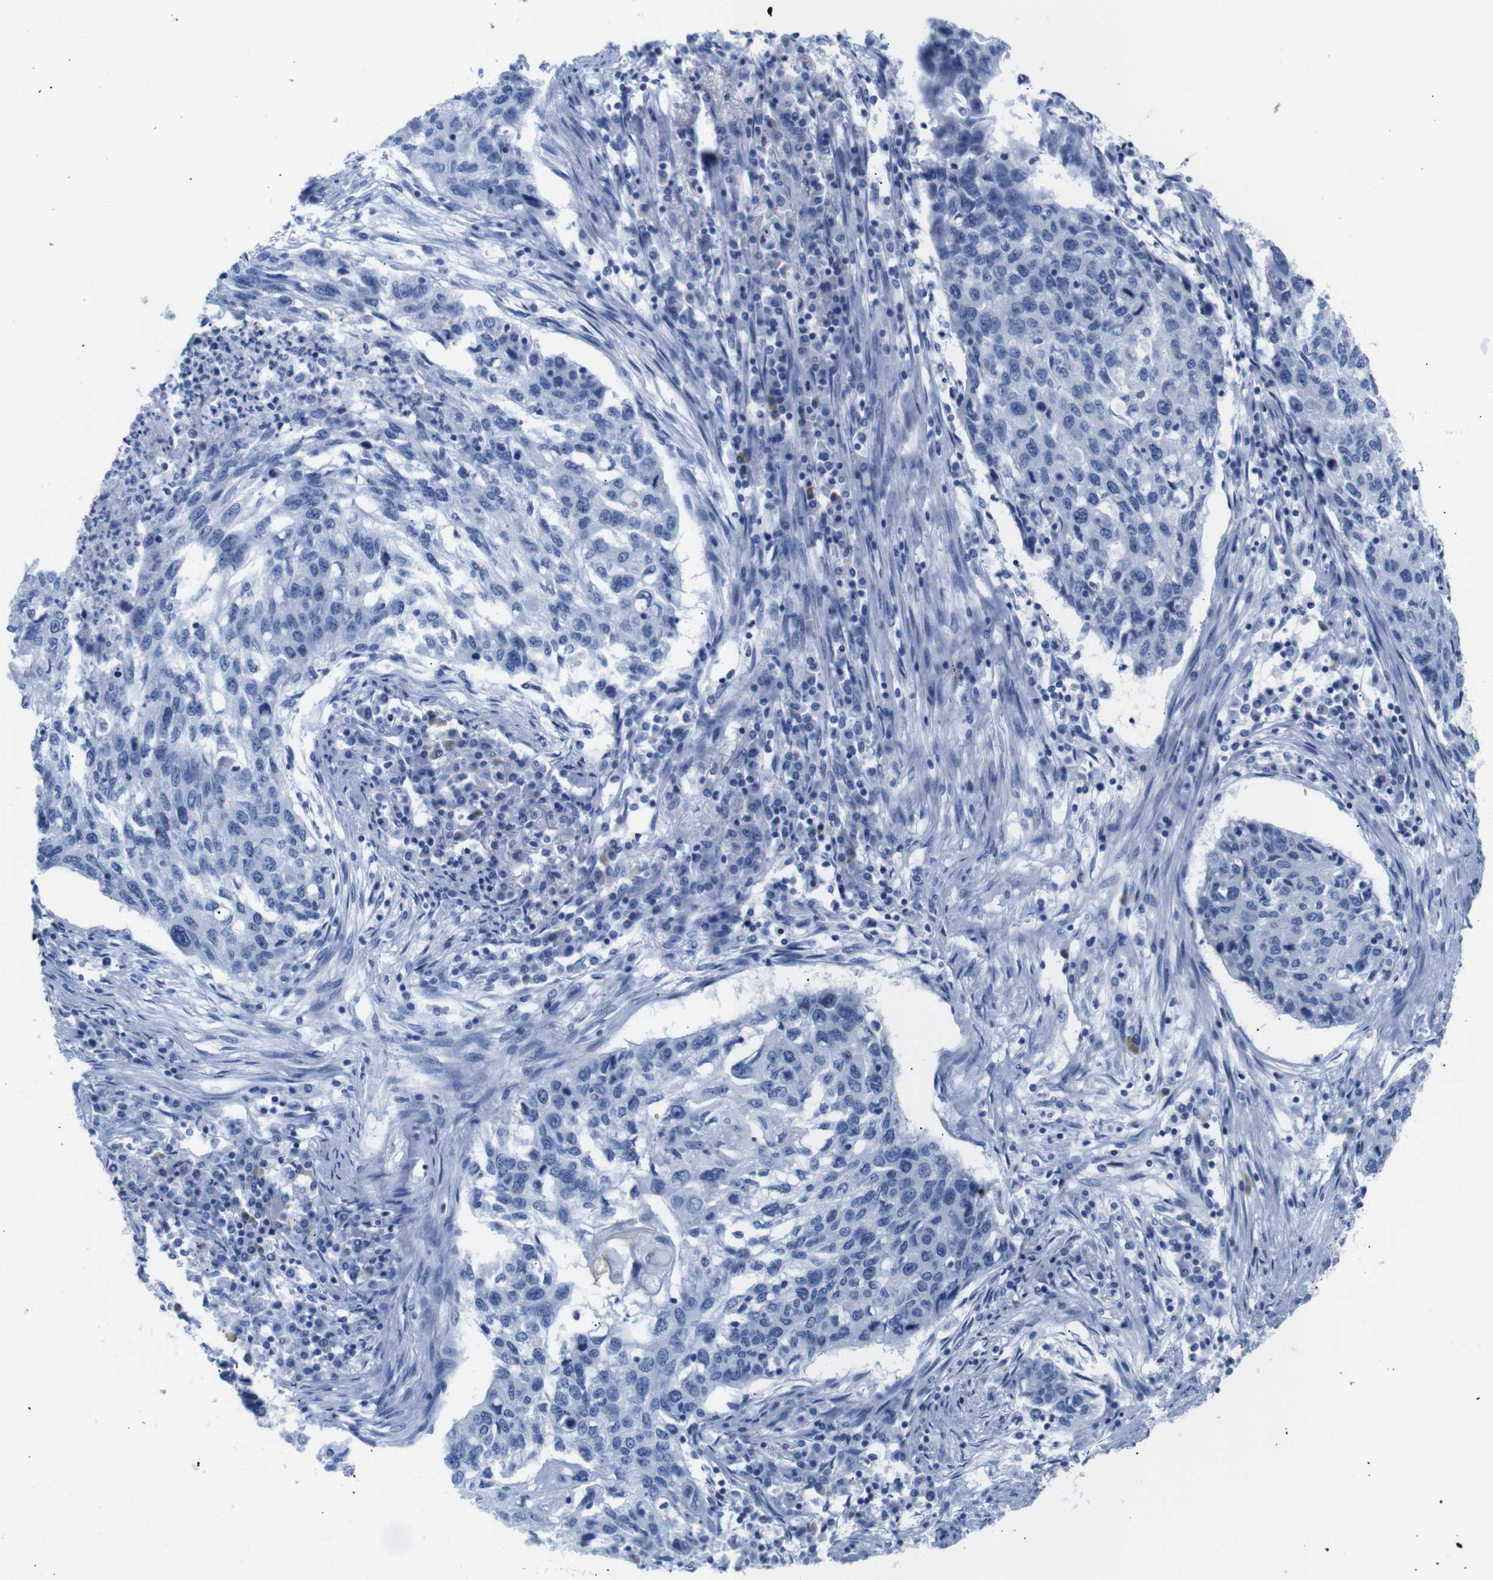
{"staining": {"intensity": "negative", "quantity": "none", "location": "none"}, "tissue": "lung cancer", "cell_type": "Tumor cells", "image_type": "cancer", "snomed": [{"axis": "morphology", "description": "Squamous cell carcinoma, NOS"}, {"axis": "topography", "description": "Lung"}], "caption": "Histopathology image shows no significant protein expression in tumor cells of squamous cell carcinoma (lung). Nuclei are stained in blue.", "gene": "ERVMER34-1", "patient": {"sex": "female", "age": 63}}